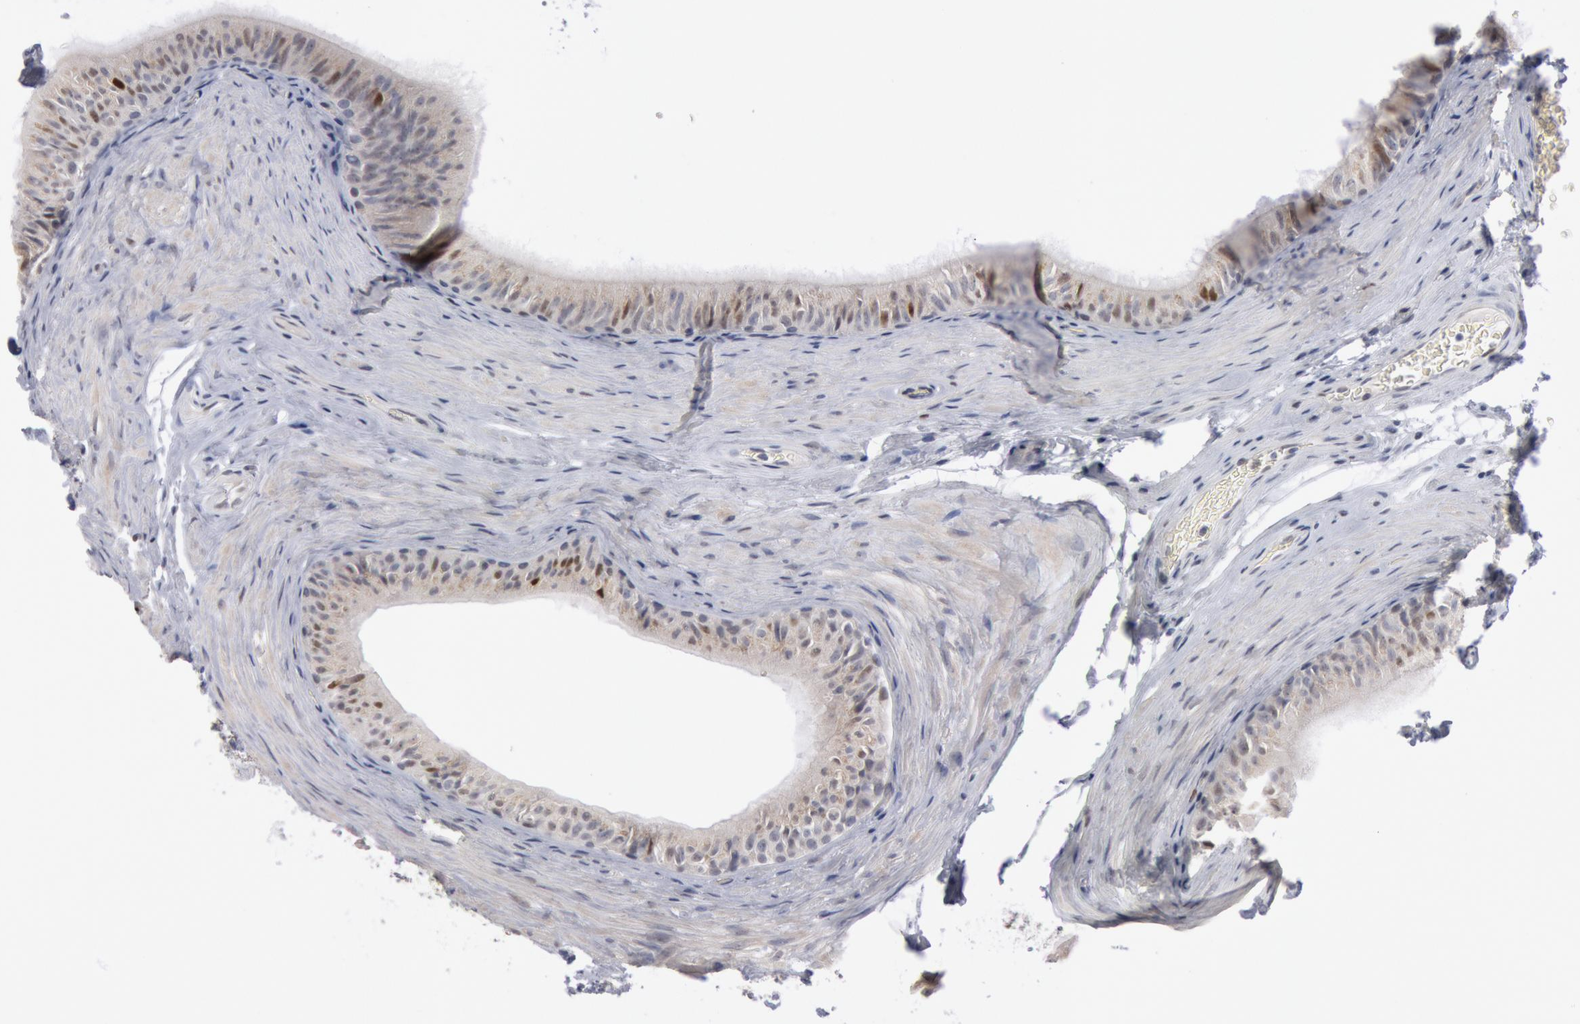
{"staining": {"intensity": "weak", "quantity": "<25%", "location": "nuclear"}, "tissue": "epididymis", "cell_type": "Glandular cells", "image_type": "normal", "snomed": [{"axis": "morphology", "description": "Normal tissue, NOS"}, {"axis": "topography", "description": "Testis"}, {"axis": "topography", "description": "Epididymis"}], "caption": "High power microscopy photomicrograph of an immunohistochemistry (IHC) image of benign epididymis, revealing no significant expression in glandular cells.", "gene": "WDHD1", "patient": {"sex": "male", "age": 36}}